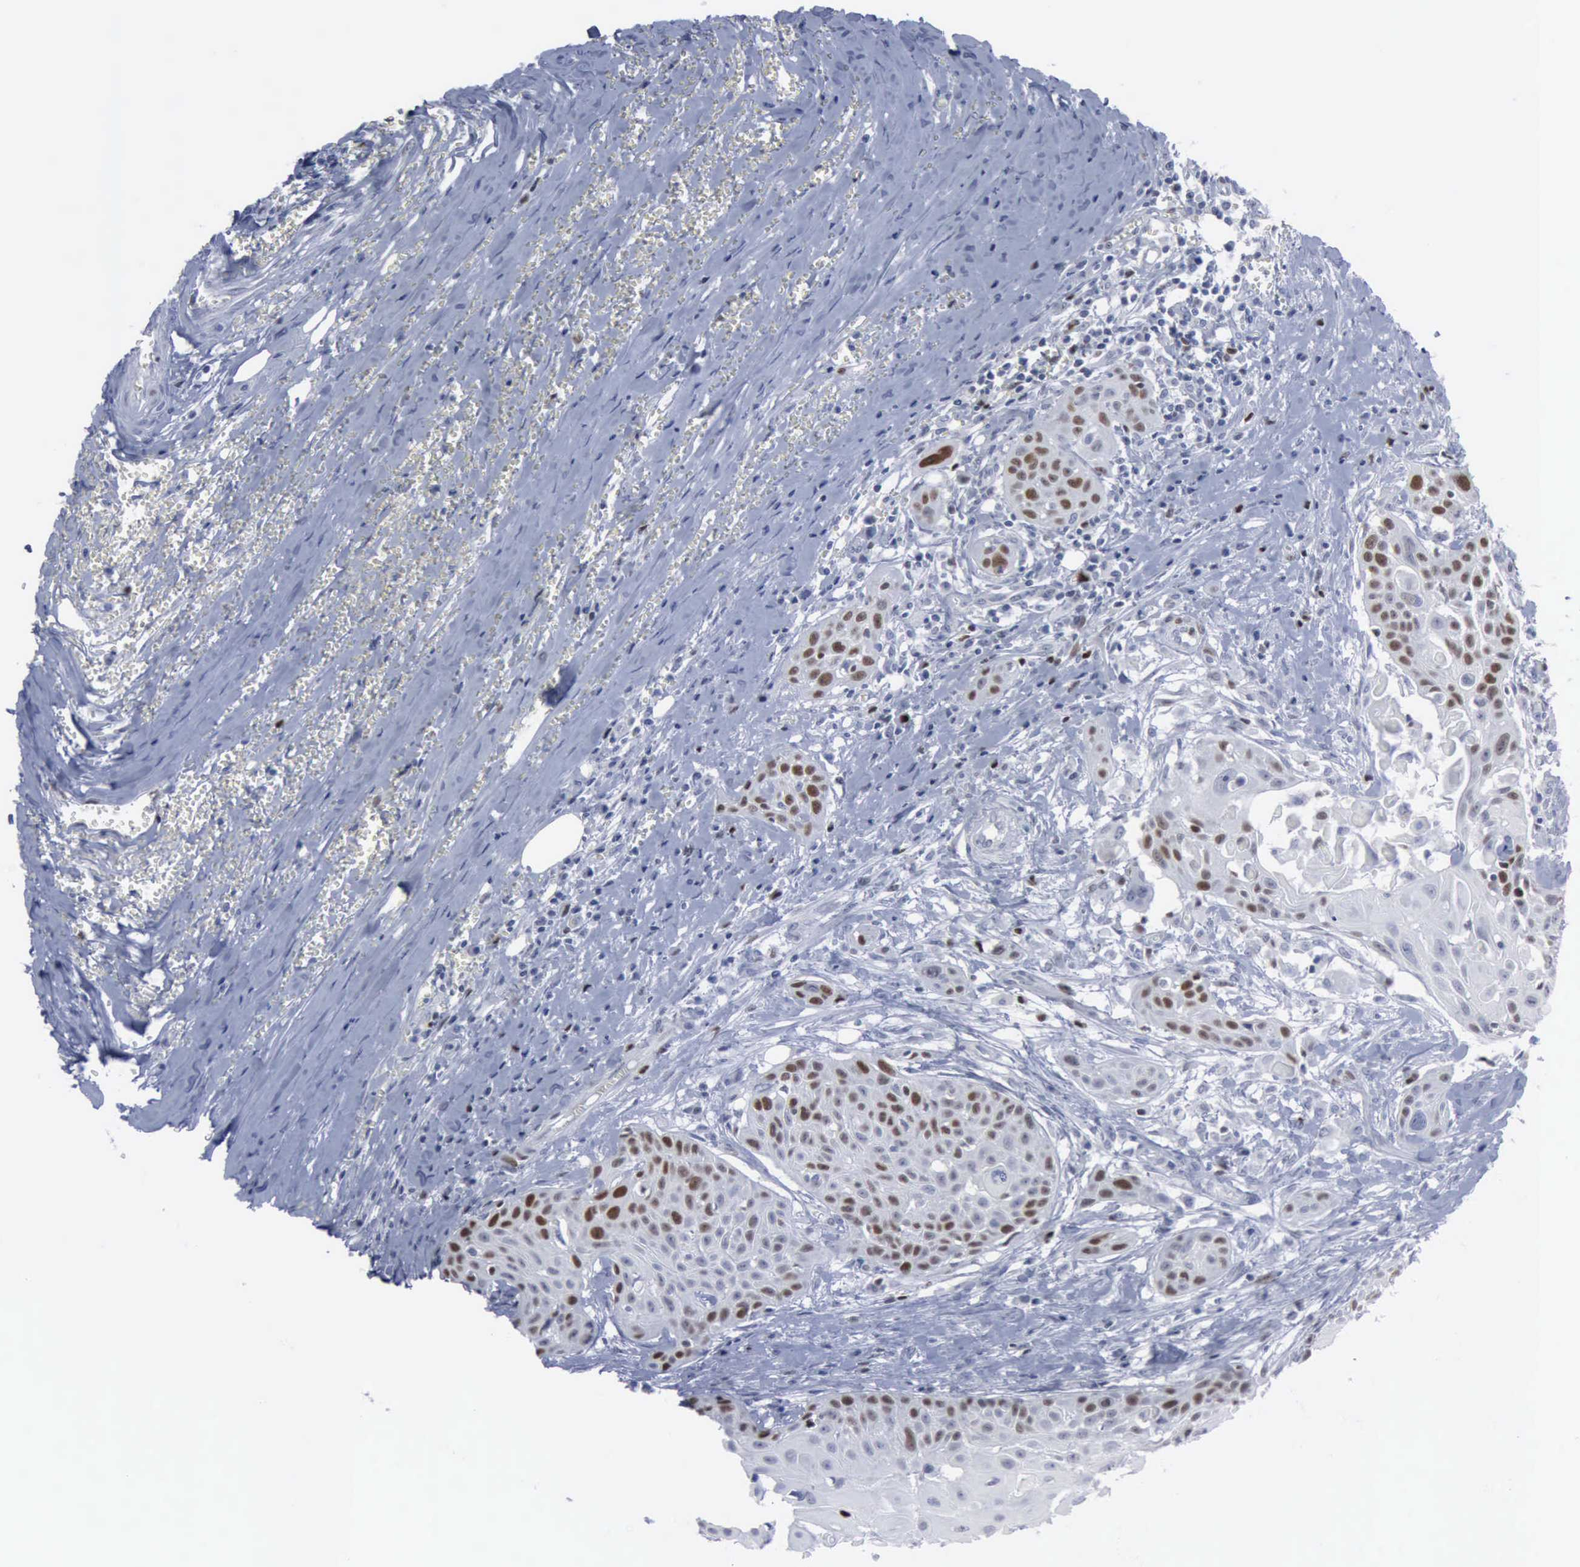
{"staining": {"intensity": "strong", "quantity": "<25%", "location": "nuclear"}, "tissue": "head and neck cancer", "cell_type": "Tumor cells", "image_type": "cancer", "snomed": [{"axis": "morphology", "description": "Squamous cell carcinoma, NOS"}, {"axis": "morphology", "description": "Squamous cell carcinoma, metastatic, NOS"}, {"axis": "topography", "description": "Lymph node"}, {"axis": "topography", "description": "Salivary gland"}, {"axis": "topography", "description": "Head-Neck"}], "caption": "Immunohistochemistry (IHC) of squamous cell carcinoma (head and neck) displays medium levels of strong nuclear expression in approximately <25% of tumor cells.", "gene": "MCM5", "patient": {"sex": "female", "age": 74}}